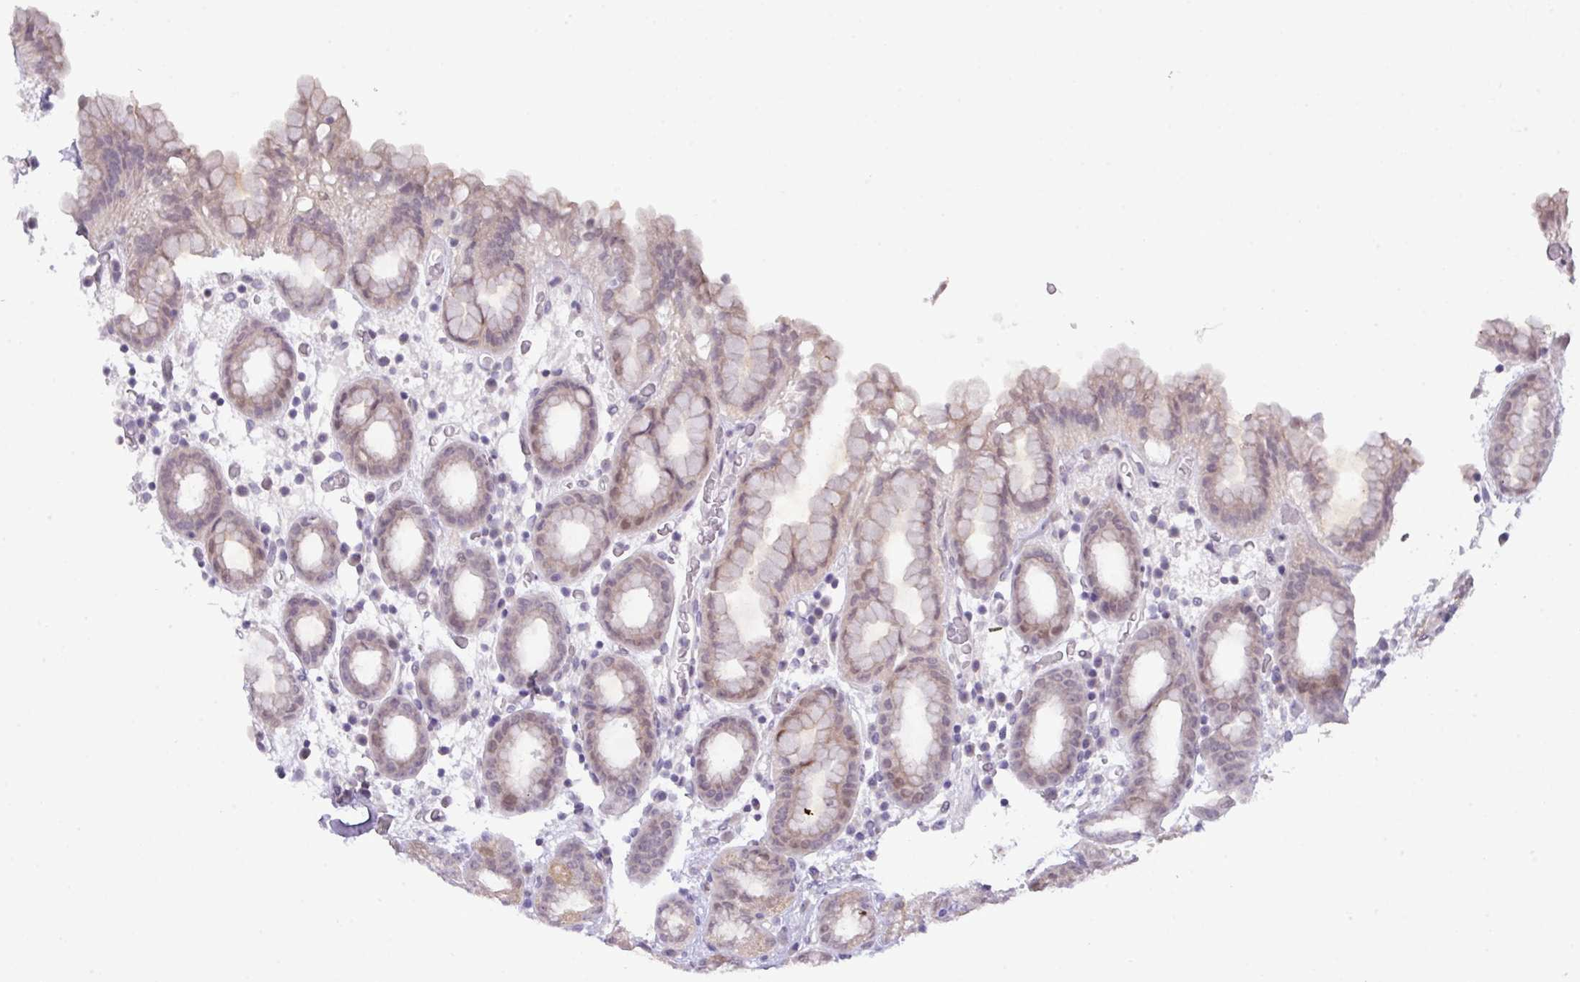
{"staining": {"intensity": "weak", "quantity": "25%-75%", "location": "cytoplasmic/membranous,nuclear"}, "tissue": "stomach", "cell_type": "Glandular cells", "image_type": "normal", "snomed": [{"axis": "morphology", "description": "Normal tissue, NOS"}, {"axis": "topography", "description": "Stomach, upper"}, {"axis": "topography", "description": "Stomach, lower"}, {"axis": "topography", "description": "Small intestine"}], "caption": "Protein expression analysis of normal stomach exhibits weak cytoplasmic/membranous,nuclear expression in approximately 25%-75% of glandular cells.", "gene": "ANKRD13B", "patient": {"sex": "male", "age": 68}}